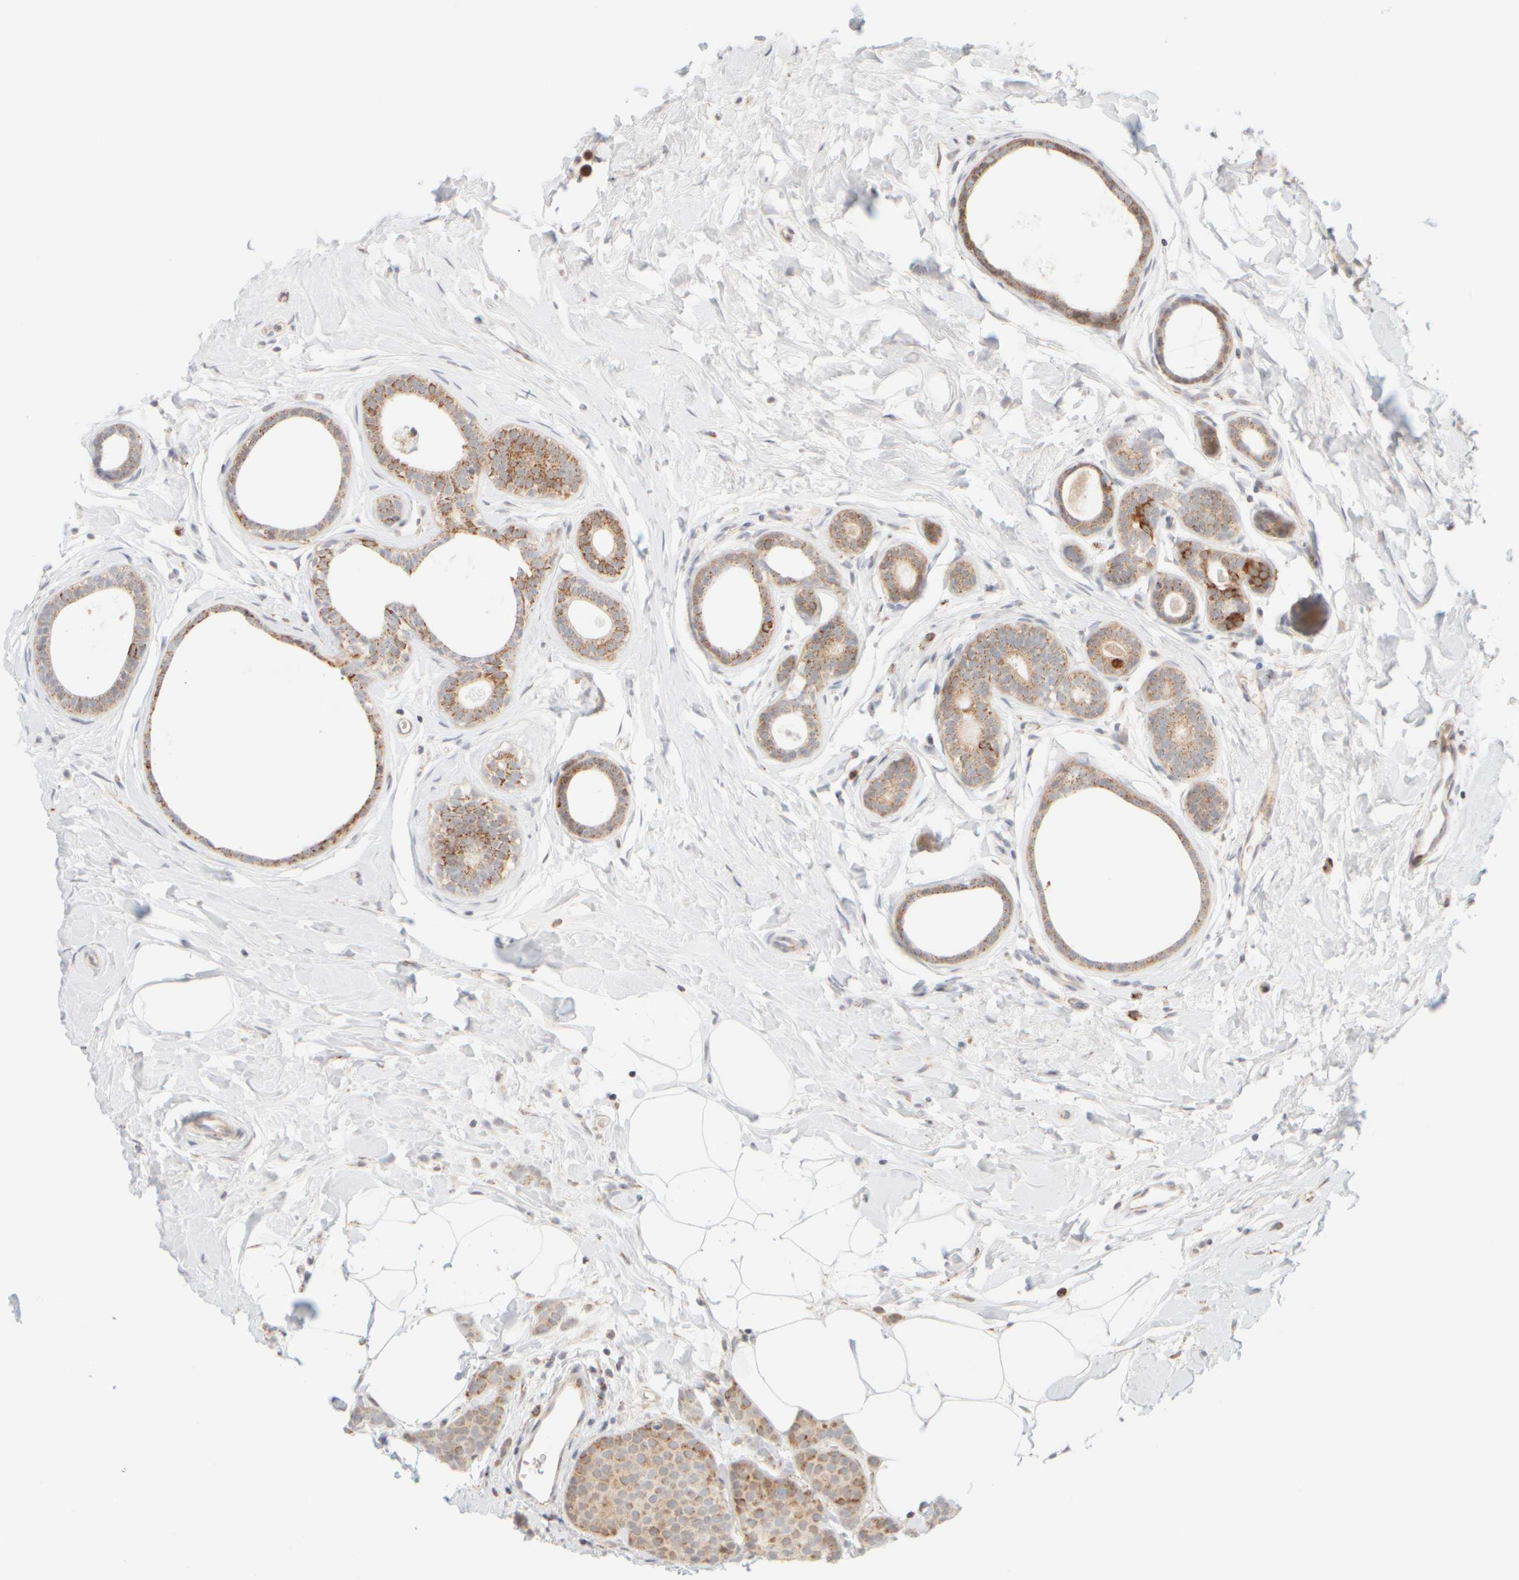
{"staining": {"intensity": "weak", "quantity": ">75%", "location": "cytoplasmic/membranous"}, "tissue": "breast cancer", "cell_type": "Tumor cells", "image_type": "cancer", "snomed": [{"axis": "morphology", "description": "Lobular carcinoma, in situ"}, {"axis": "morphology", "description": "Lobular carcinoma"}, {"axis": "topography", "description": "Breast"}], "caption": "Weak cytoplasmic/membranous expression is present in about >75% of tumor cells in breast cancer.", "gene": "PPM1K", "patient": {"sex": "female", "age": 41}}